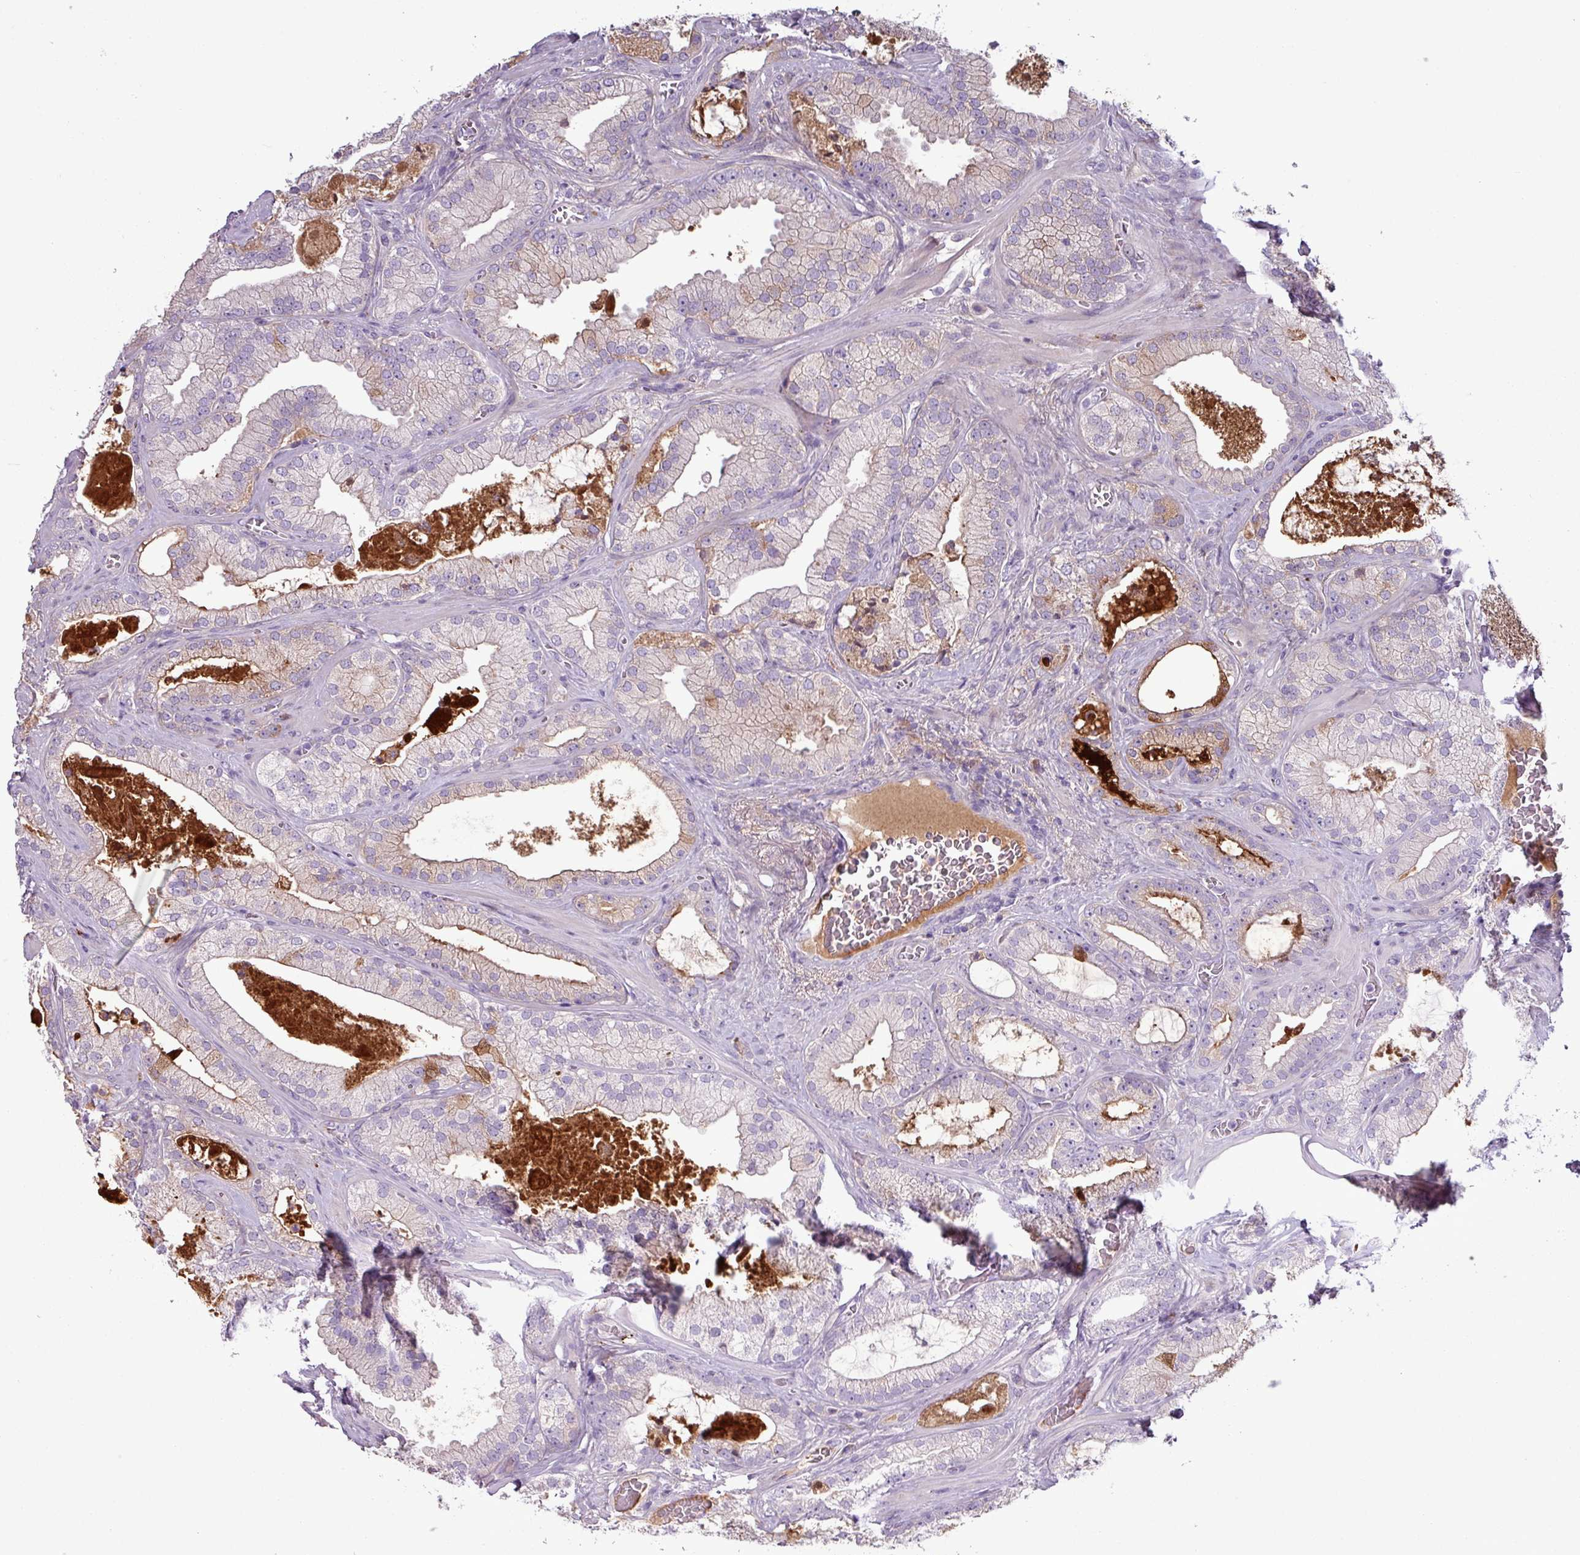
{"staining": {"intensity": "moderate", "quantity": "<25%", "location": "cytoplasmic/membranous"}, "tissue": "prostate cancer", "cell_type": "Tumor cells", "image_type": "cancer", "snomed": [{"axis": "morphology", "description": "Adenocarcinoma, High grade"}, {"axis": "topography", "description": "Prostate"}], "caption": "Immunohistochemical staining of human prostate cancer demonstrates low levels of moderate cytoplasmic/membranous protein staining in approximately <25% of tumor cells.", "gene": "C4B", "patient": {"sex": "male", "age": 68}}